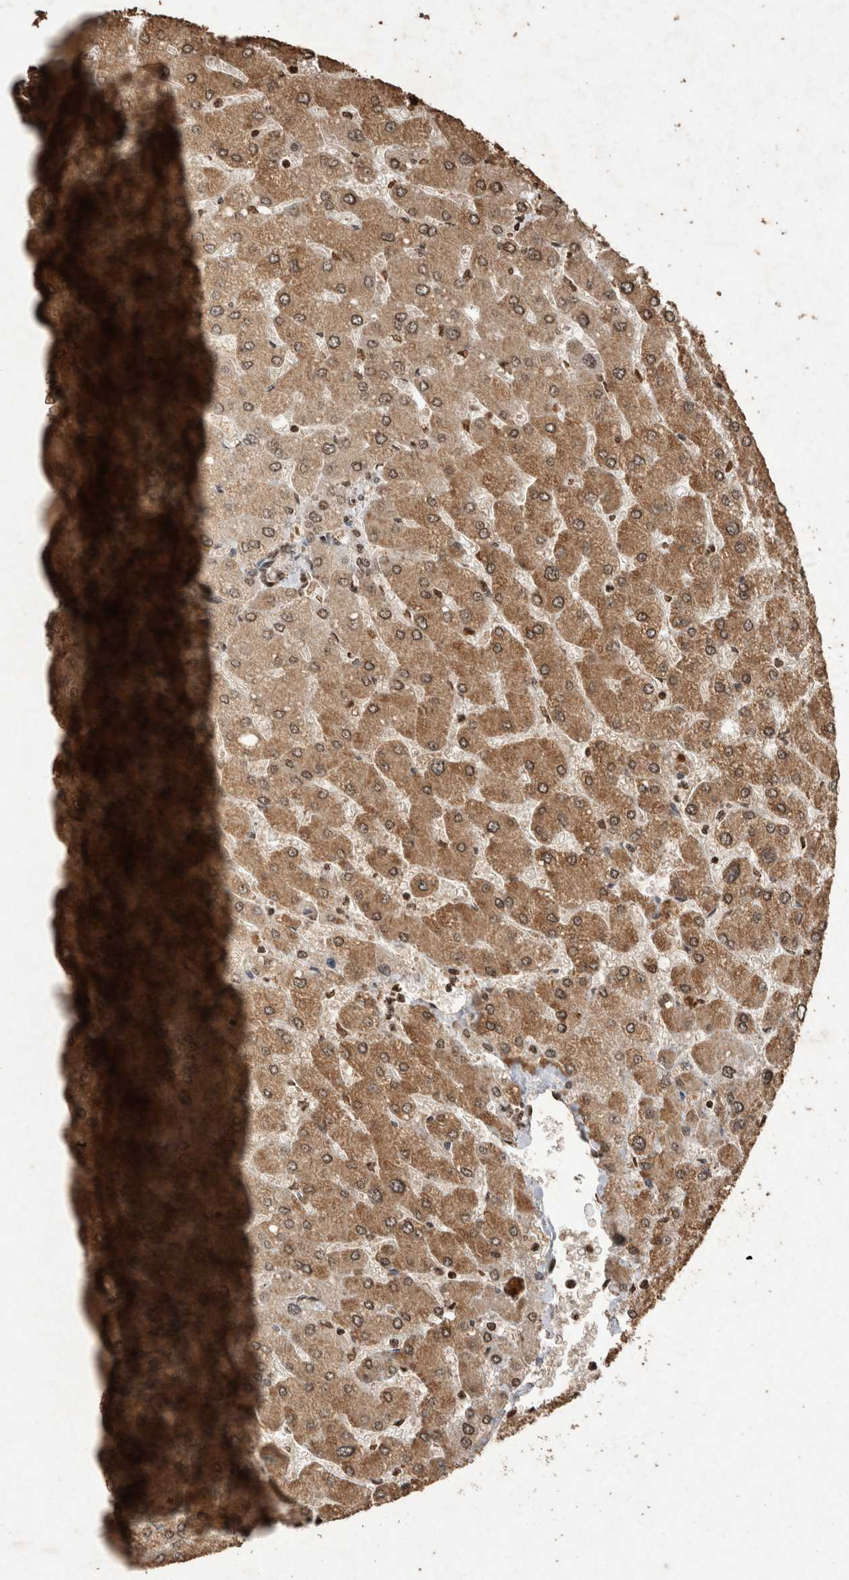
{"staining": {"intensity": "moderate", "quantity": "<25%", "location": "nuclear"}, "tissue": "liver", "cell_type": "Cholangiocytes", "image_type": "normal", "snomed": [{"axis": "morphology", "description": "Normal tissue, NOS"}, {"axis": "topography", "description": "Liver"}], "caption": "Immunohistochemistry (IHC) of unremarkable liver displays low levels of moderate nuclear staining in approximately <25% of cholangiocytes.", "gene": "STK11", "patient": {"sex": "male", "age": 55}}